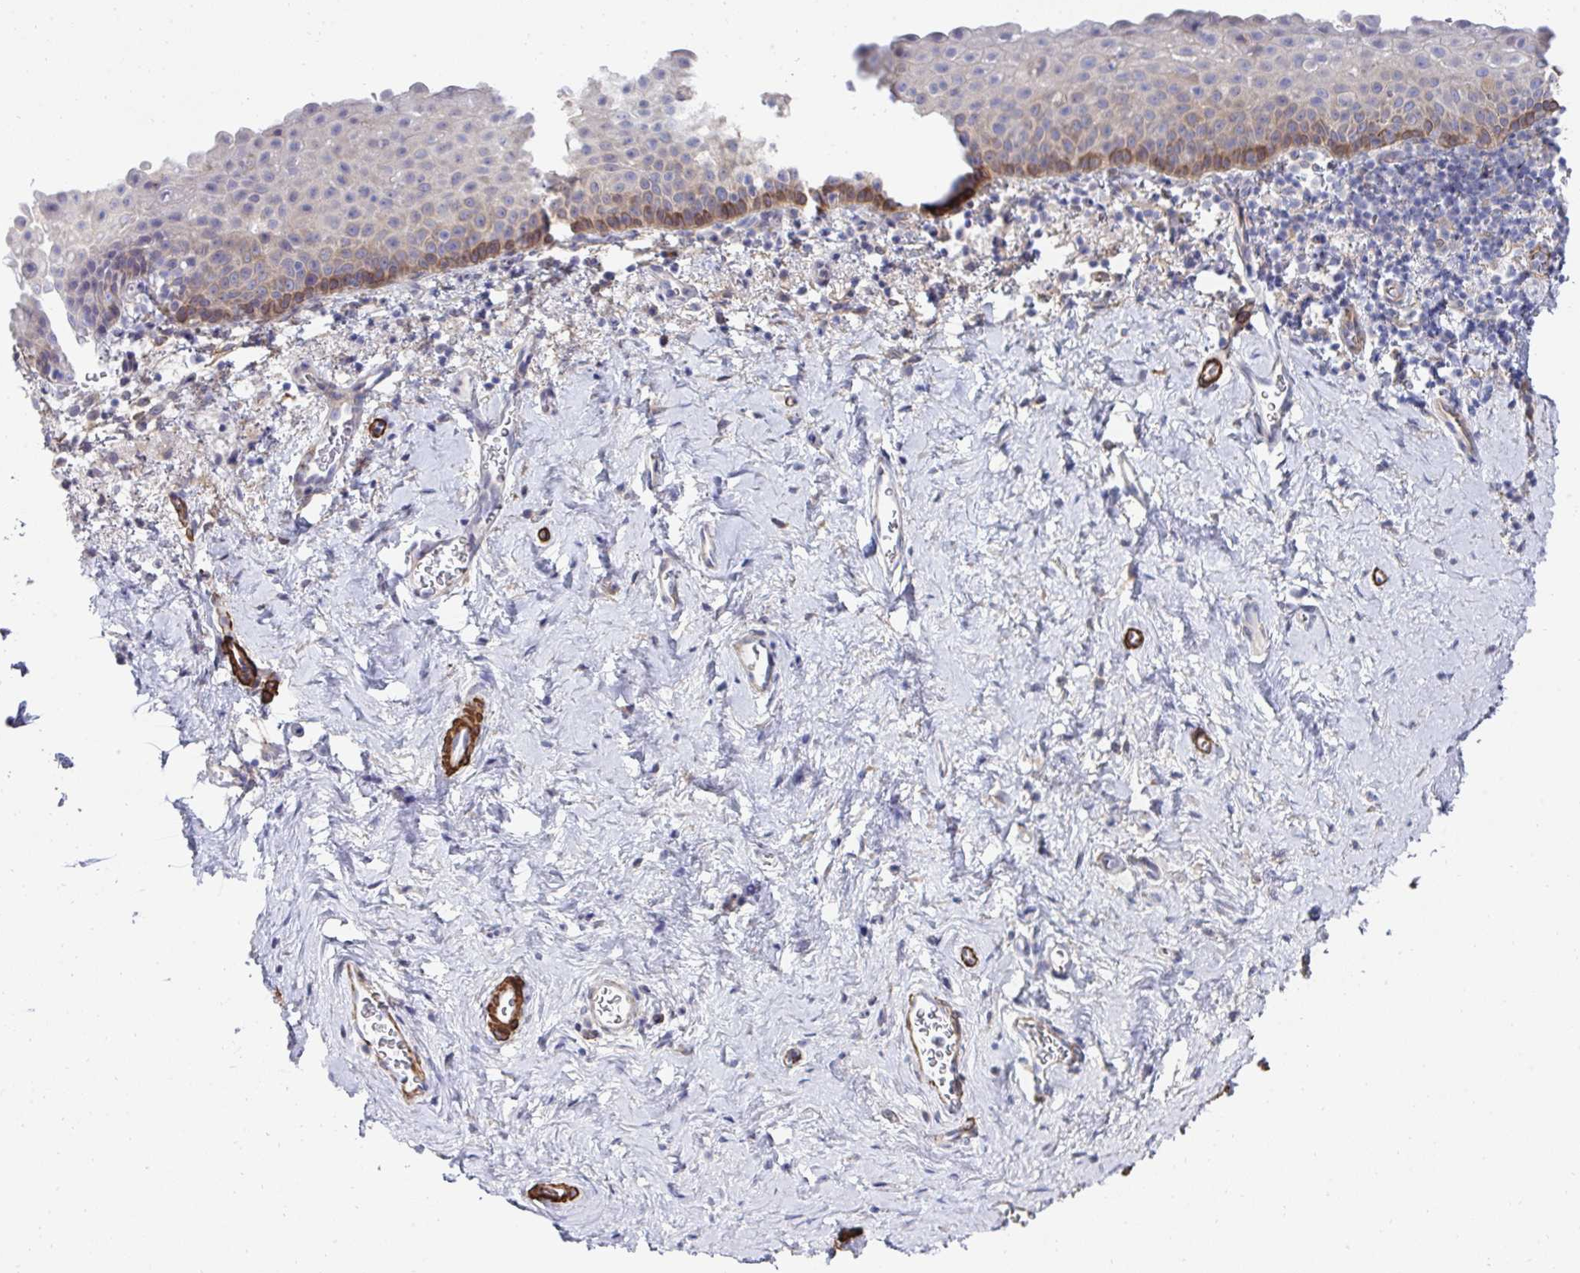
{"staining": {"intensity": "moderate", "quantity": "<25%", "location": "cytoplasmic/membranous"}, "tissue": "vagina", "cell_type": "Squamous epithelial cells", "image_type": "normal", "snomed": [{"axis": "morphology", "description": "Normal tissue, NOS"}, {"axis": "topography", "description": "Vagina"}], "caption": "Normal vagina reveals moderate cytoplasmic/membranous expression in approximately <25% of squamous epithelial cells.", "gene": "FBXL13", "patient": {"sex": "female", "age": 61}}